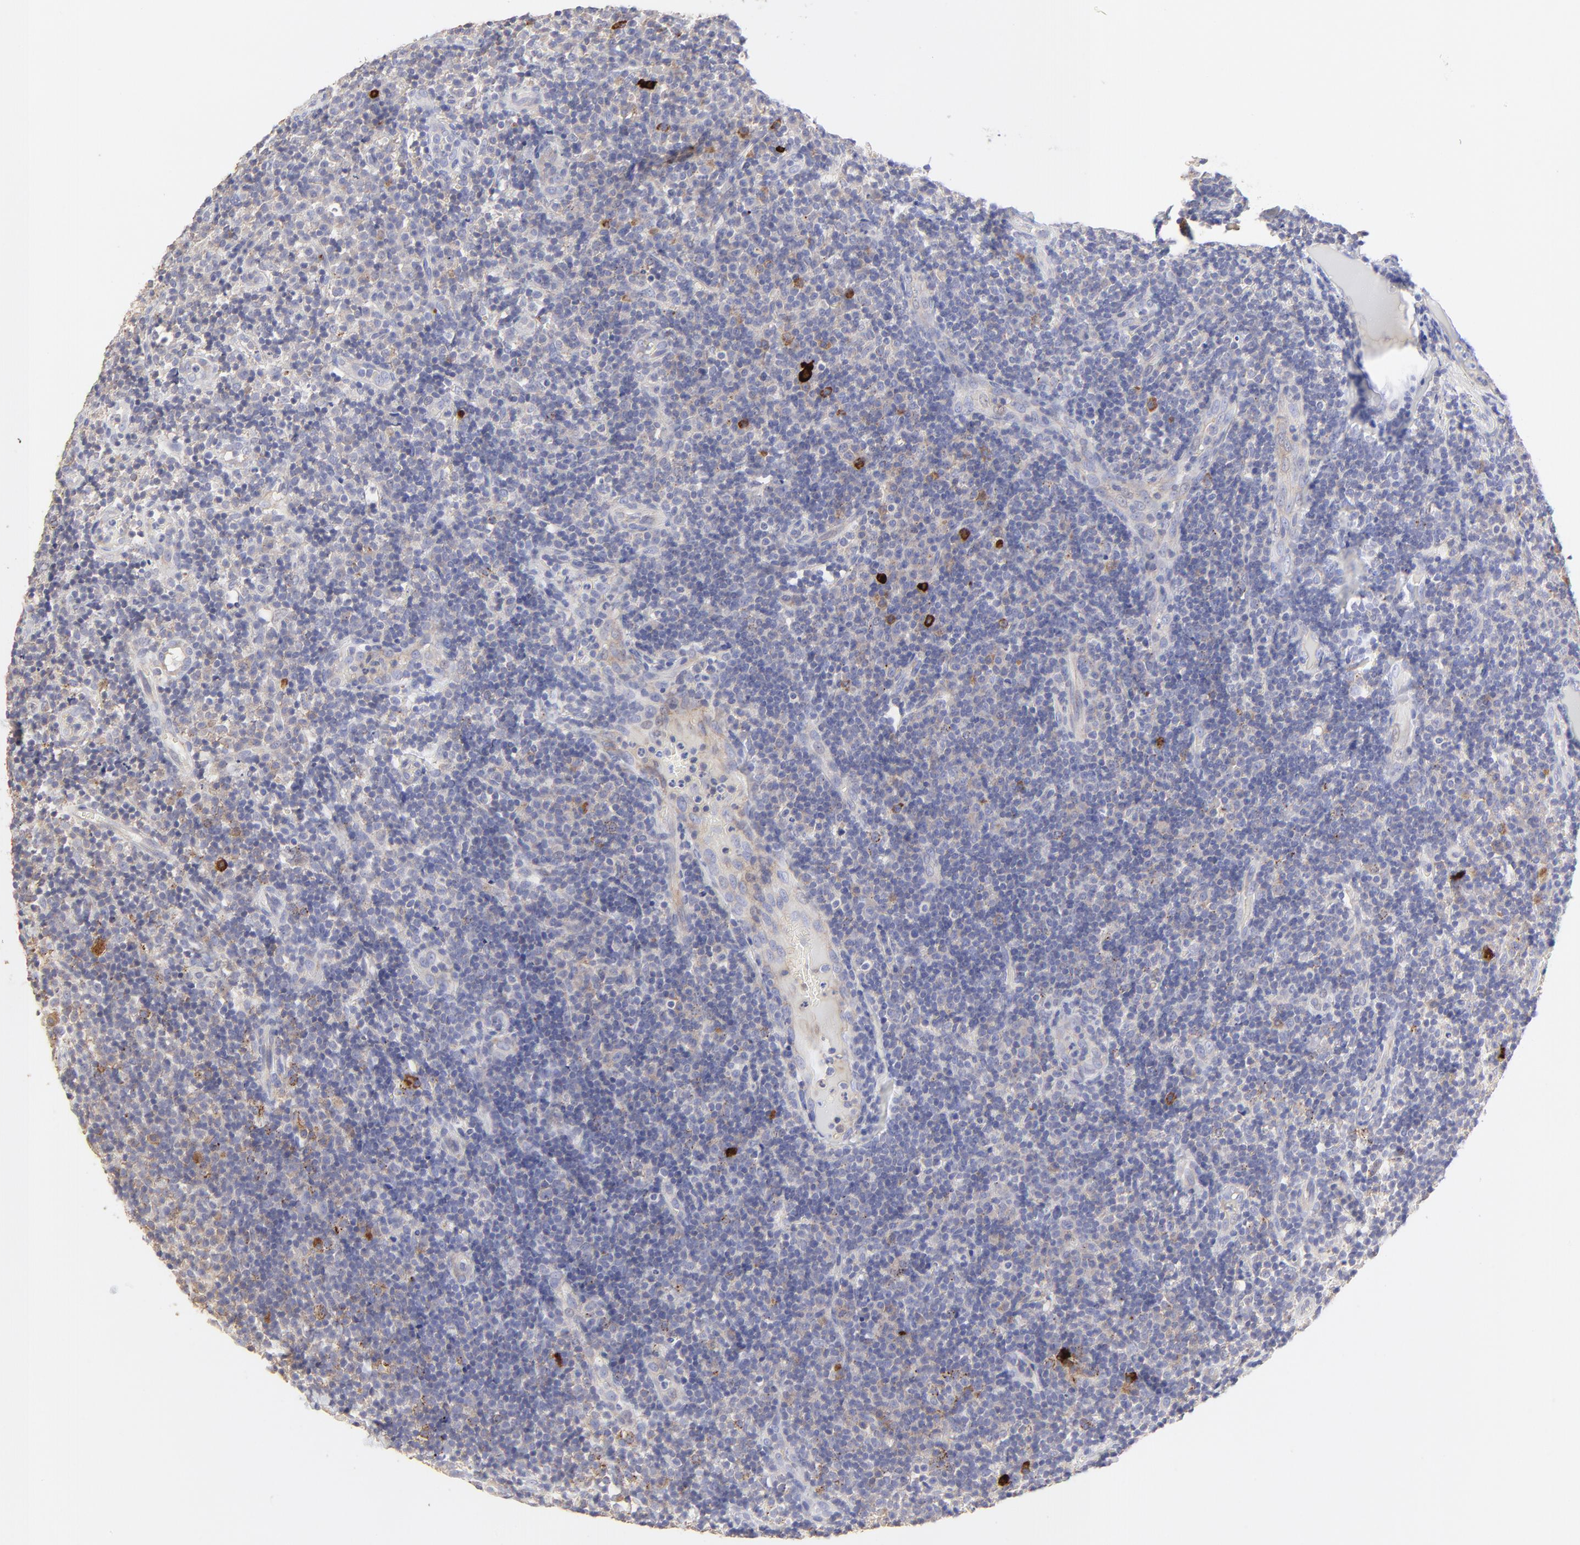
{"staining": {"intensity": "weak", "quantity": ">75%", "location": "cytoplasmic/membranous"}, "tissue": "tonsil", "cell_type": "Germinal center cells", "image_type": "normal", "snomed": [{"axis": "morphology", "description": "Normal tissue, NOS"}, {"axis": "topography", "description": "Tonsil"}], "caption": "Immunohistochemistry histopathology image of normal tonsil: human tonsil stained using immunohistochemistry exhibits low levels of weak protein expression localized specifically in the cytoplasmic/membranous of germinal center cells, appearing as a cytoplasmic/membranous brown color.", "gene": "LHFPL1", "patient": {"sex": "female", "age": 40}}